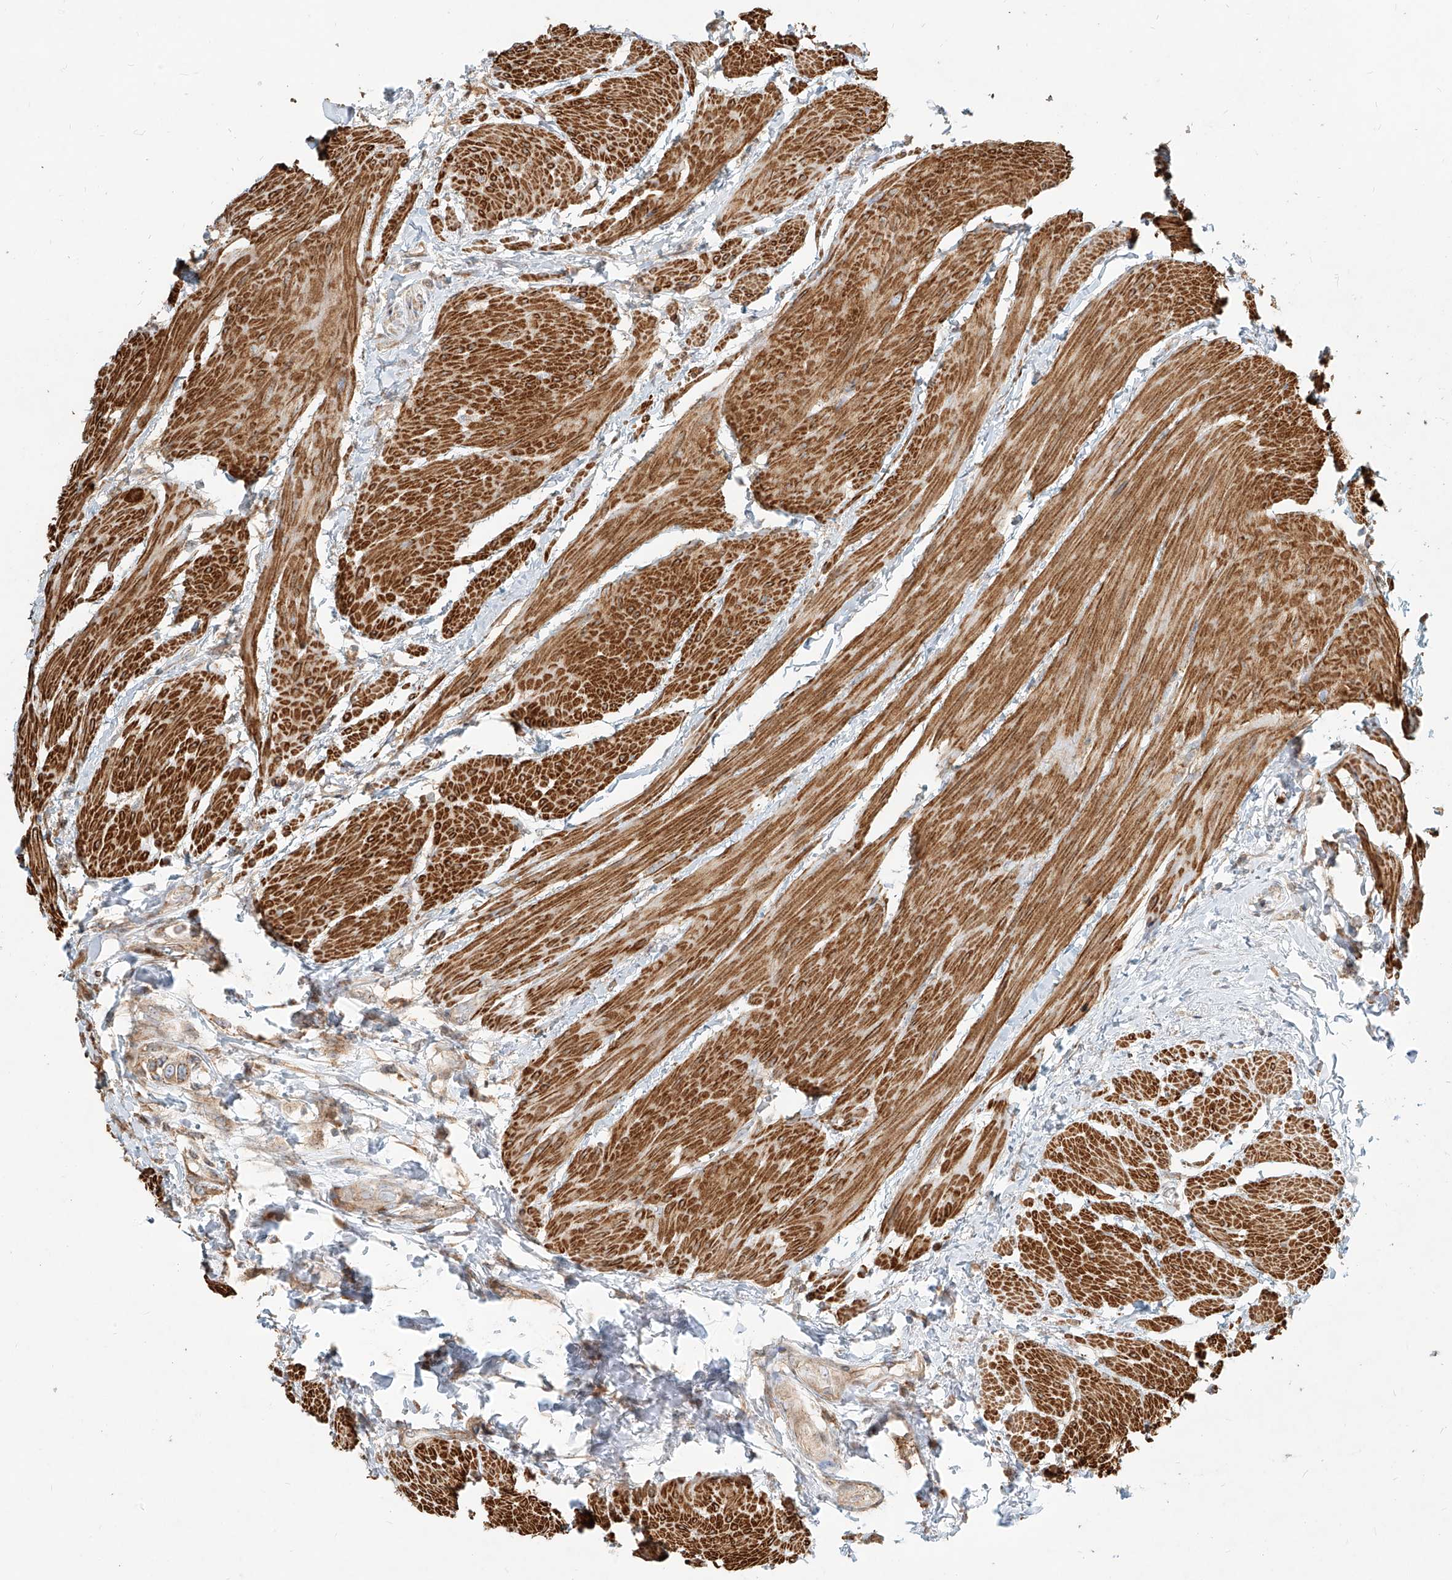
{"staining": {"intensity": "weak", "quantity": "25%-75%", "location": "cytoplasmic/membranous"}, "tissue": "urothelial cancer", "cell_type": "Tumor cells", "image_type": "cancer", "snomed": [{"axis": "morphology", "description": "Urothelial carcinoma, High grade"}, {"axis": "topography", "description": "Urinary bladder"}], "caption": "DAB (3,3'-diaminobenzidine) immunohistochemical staining of urothelial cancer exhibits weak cytoplasmic/membranous protein expression in approximately 25%-75% of tumor cells. (brown staining indicates protein expression, while blue staining denotes nuclei).", "gene": "MTX2", "patient": {"sex": "male", "age": 50}}